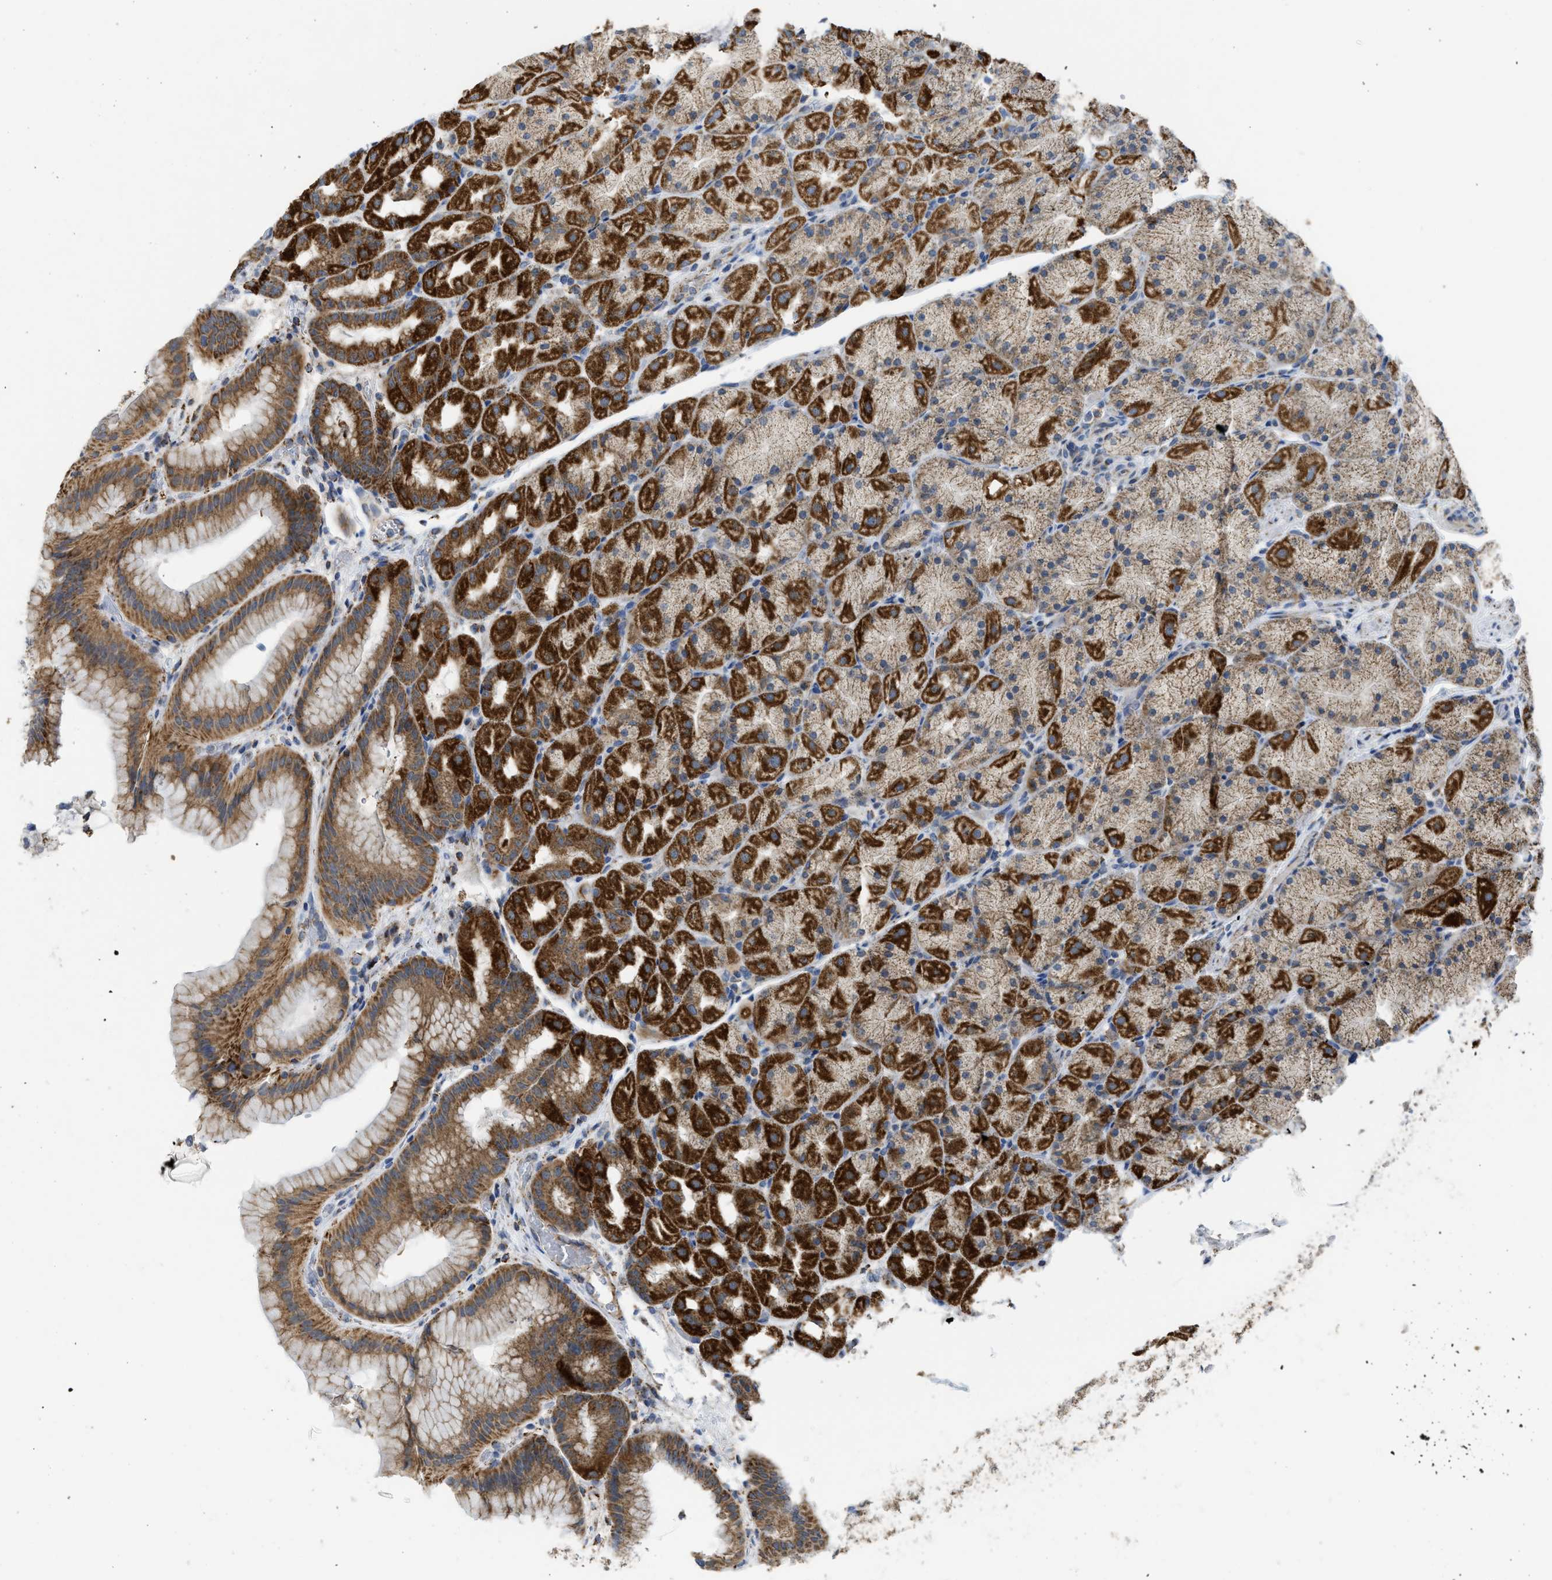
{"staining": {"intensity": "strong", "quantity": ">75%", "location": "cytoplasmic/membranous"}, "tissue": "stomach", "cell_type": "Glandular cells", "image_type": "normal", "snomed": [{"axis": "morphology", "description": "Normal tissue, NOS"}, {"axis": "morphology", "description": "Carcinoid, malignant, NOS"}, {"axis": "topography", "description": "Stomach, upper"}], "caption": "Protein expression analysis of unremarkable stomach displays strong cytoplasmic/membranous expression in approximately >75% of glandular cells. (IHC, brightfield microscopy, high magnification).", "gene": "GATD3", "patient": {"sex": "male", "age": 39}}